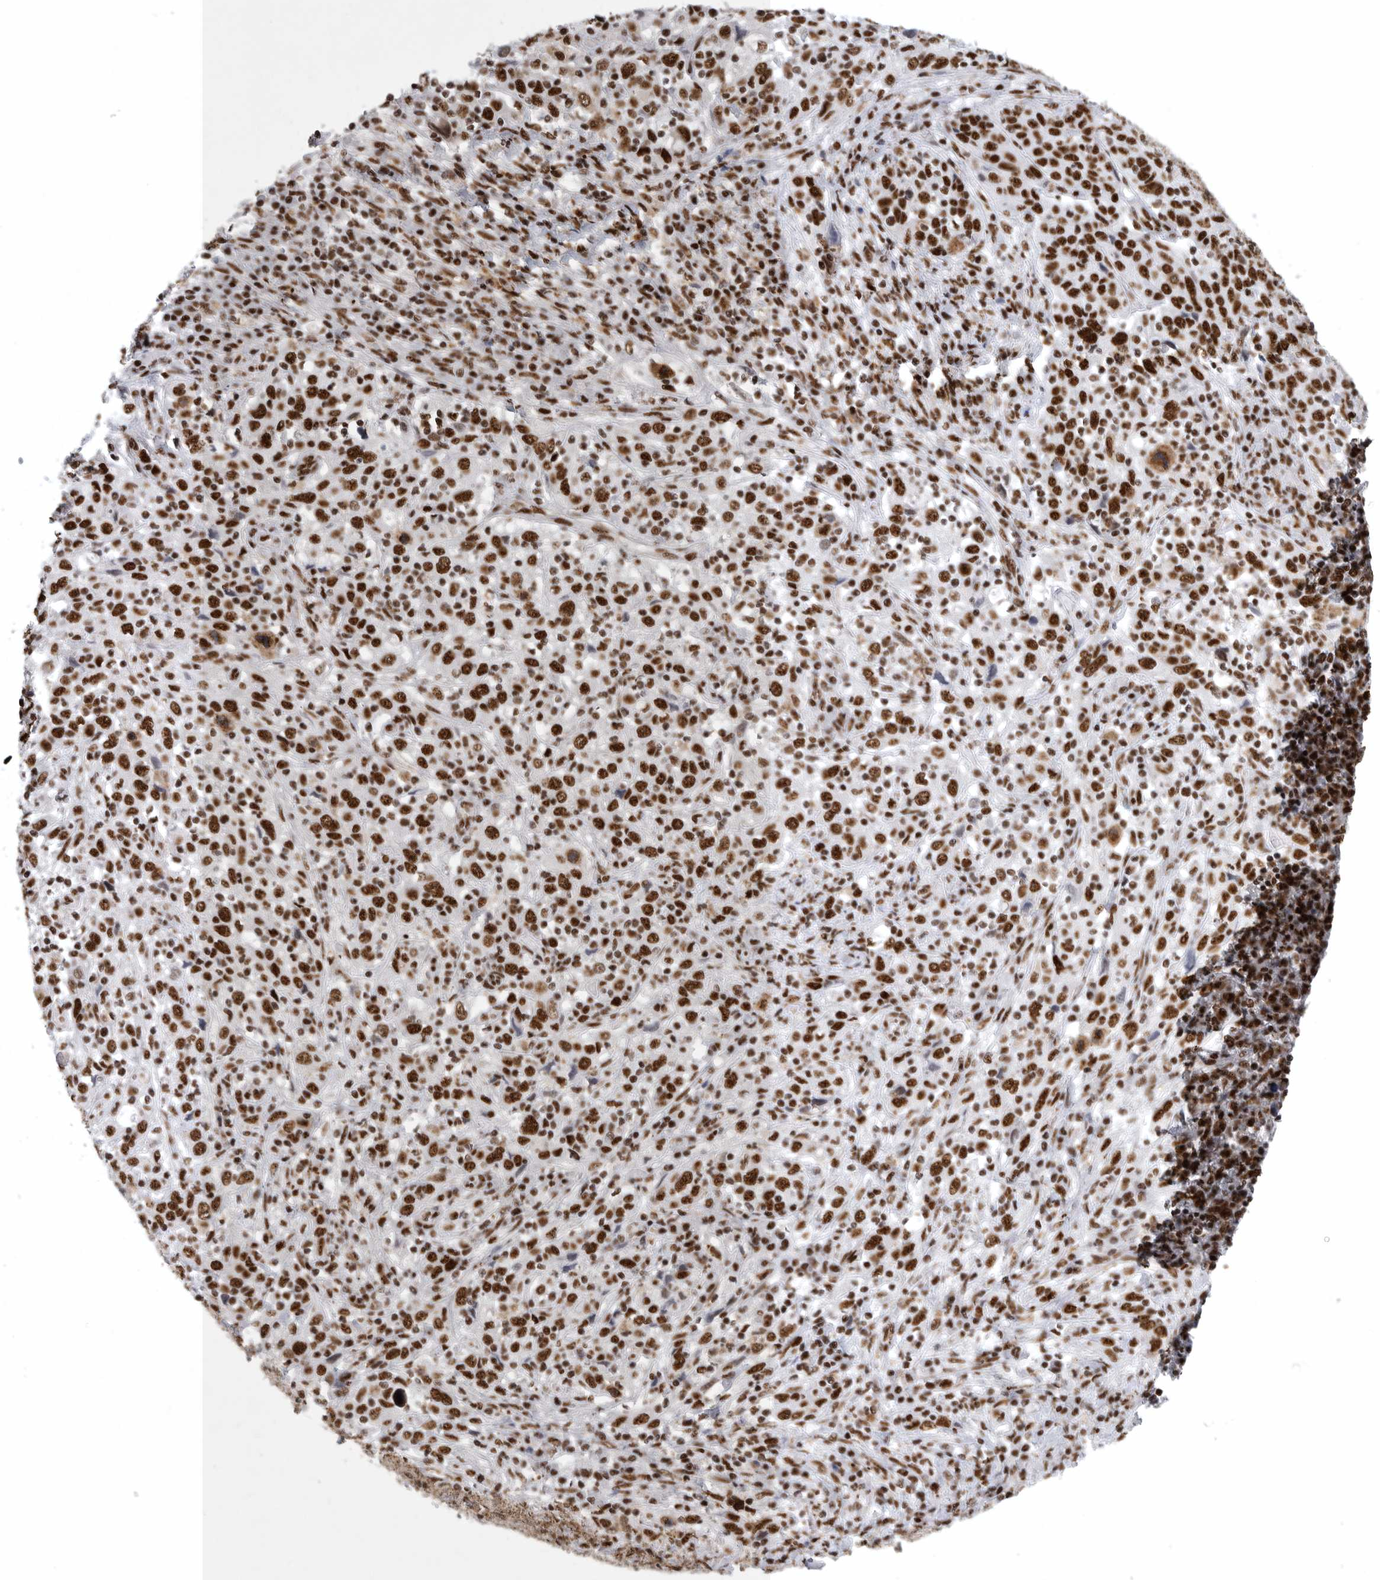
{"staining": {"intensity": "strong", "quantity": ">75%", "location": "nuclear"}, "tissue": "cervical cancer", "cell_type": "Tumor cells", "image_type": "cancer", "snomed": [{"axis": "morphology", "description": "Squamous cell carcinoma, NOS"}, {"axis": "topography", "description": "Cervix"}], "caption": "Cervical cancer stained for a protein (brown) demonstrates strong nuclear positive staining in approximately >75% of tumor cells.", "gene": "BCLAF1", "patient": {"sex": "female", "age": 46}}